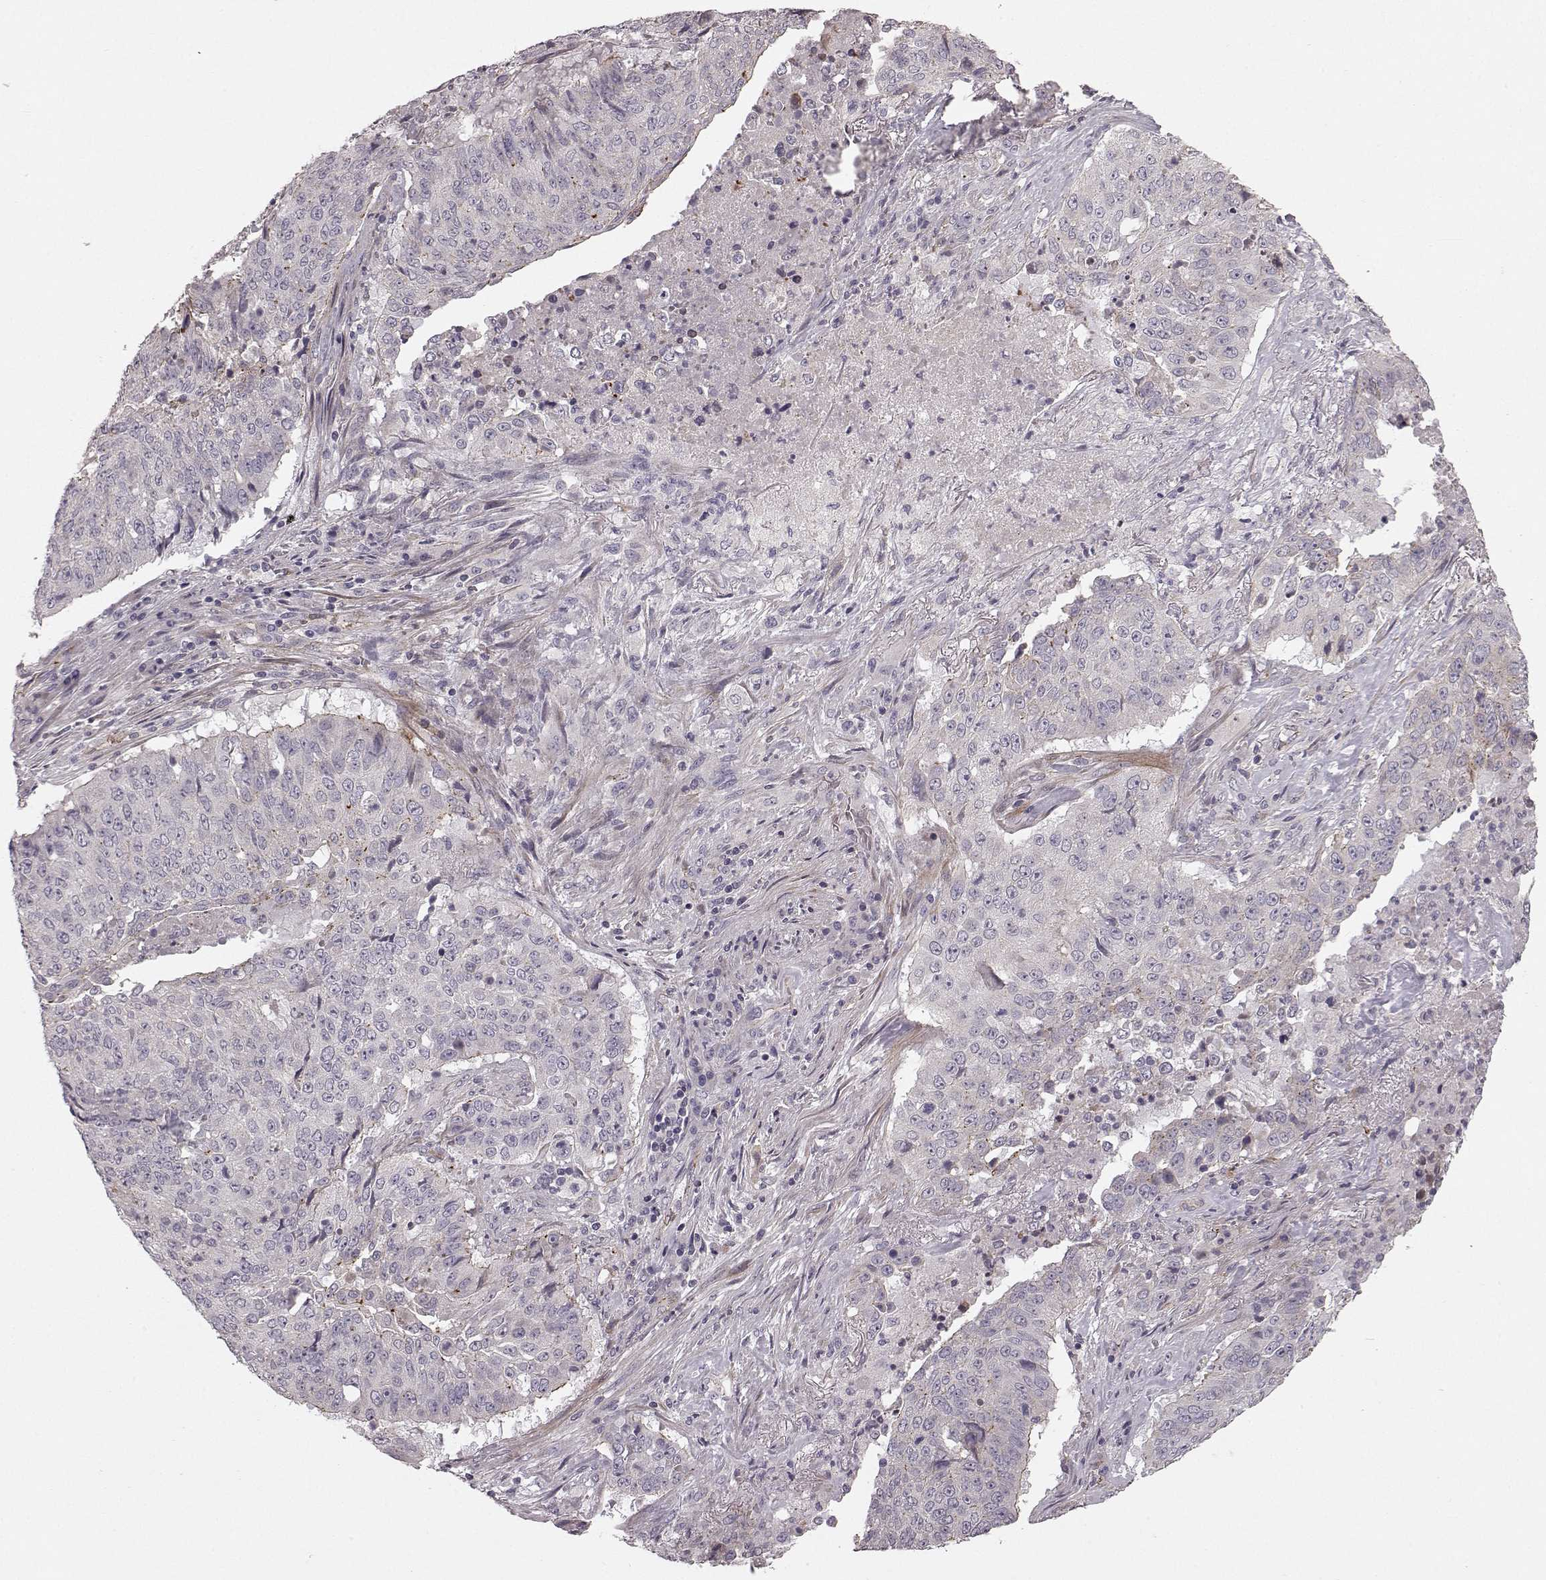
{"staining": {"intensity": "negative", "quantity": "none", "location": "none"}, "tissue": "lung cancer", "cell_type": "Tumor cells", "image_type": "cancer", "snomed": [{"axis": "morphology", "description": "Normal tissue, NOS"}, {"axis": "morphology", "description": "Squamous cell carcinoma, NOS"}, {"axis": "topography", "description": "Bronchus"}, {"axis": "topography", "description": "Lung"}], "caption": "This image is of lung squamous cell carcinoma stained with immunohistochemistry (IHC) to label a protein in brown with the nuclei are counter-stained blue. There is no expression in tumor cells.", "gene": "SLC22A18", "patient": {"sex": "male", "age": 64}}